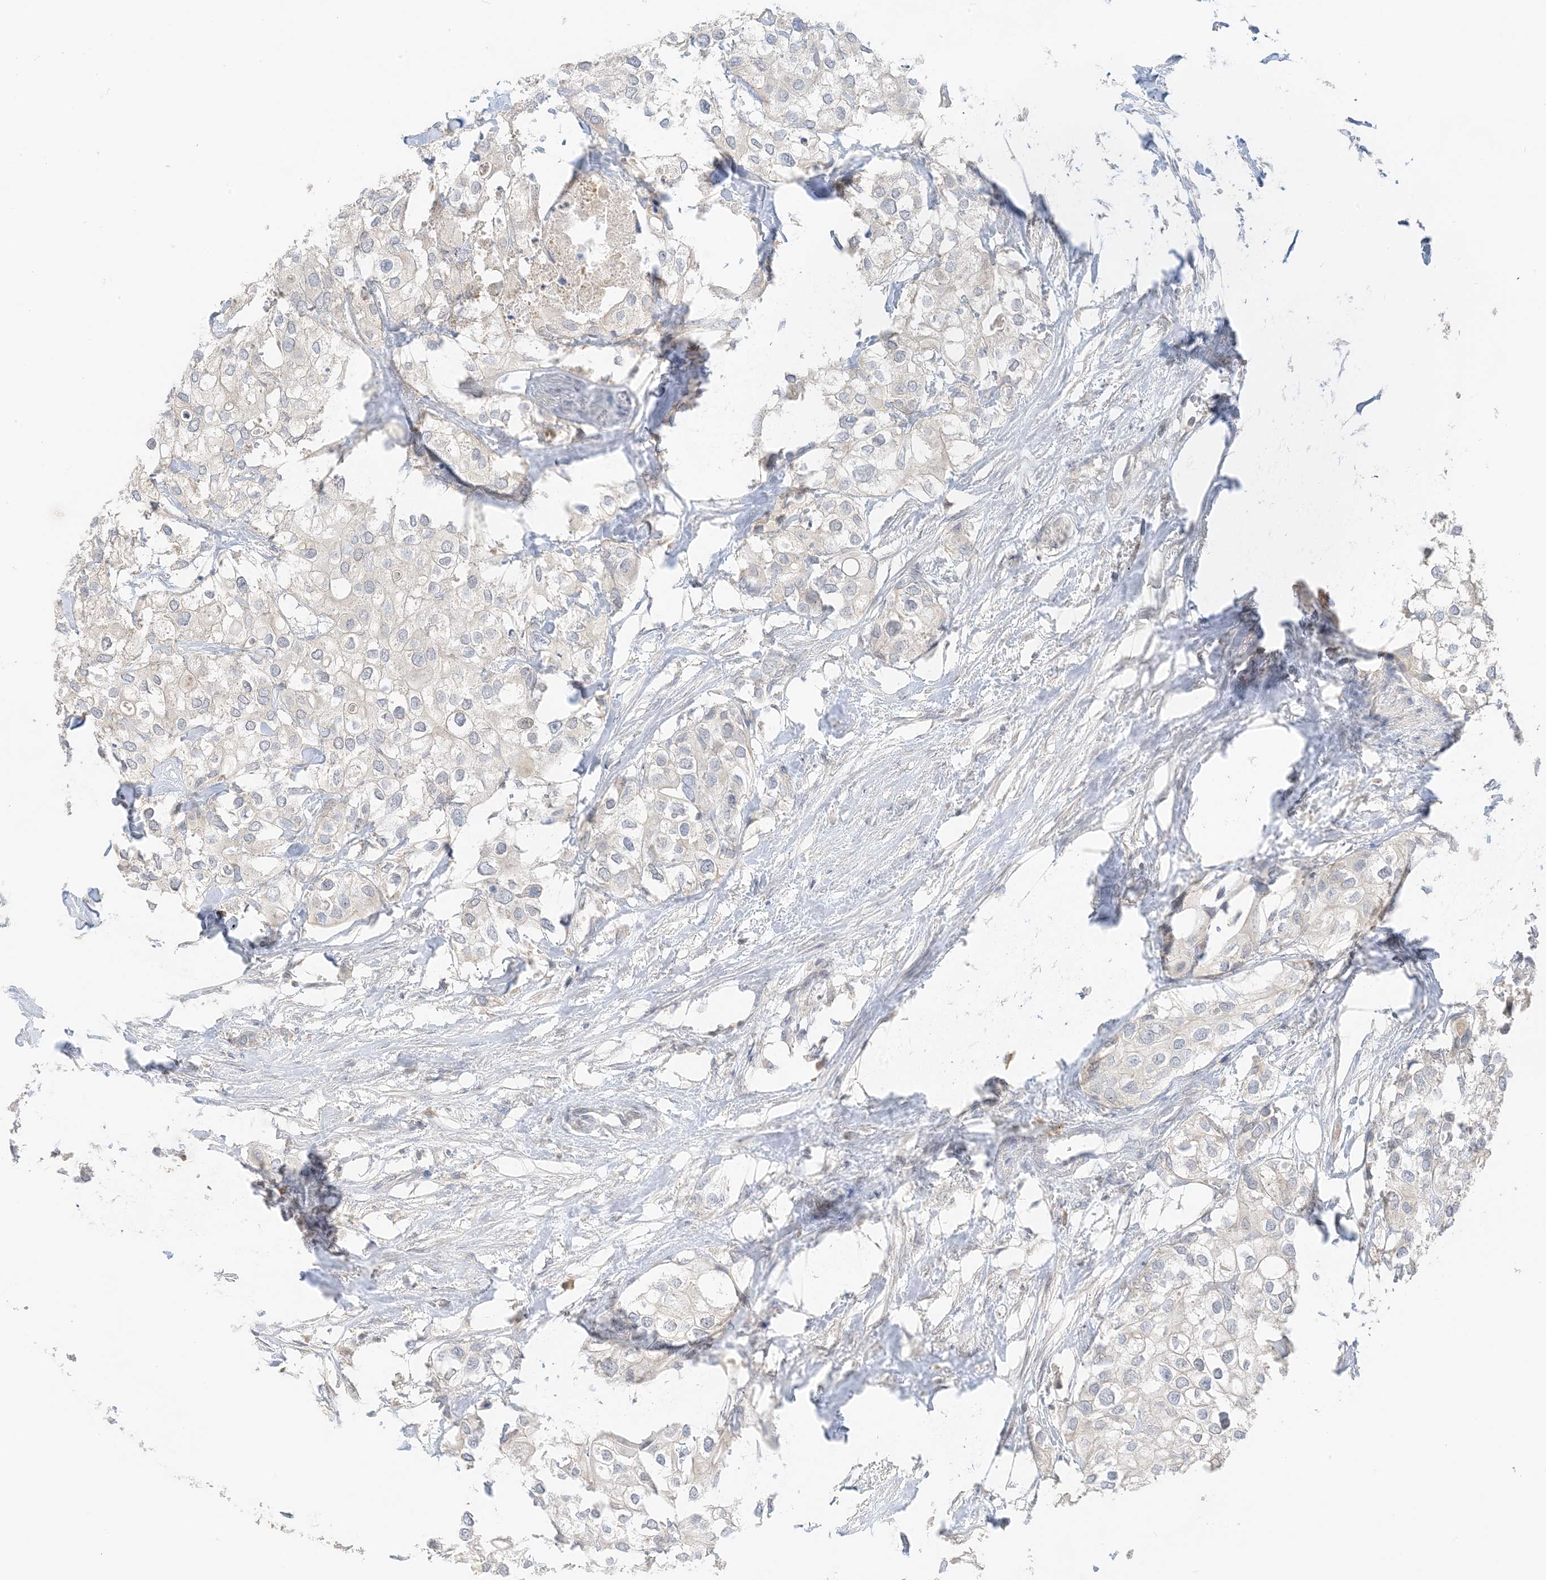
{"staining": {"intensity": "weak", "quantity": "<25%", "location": "nuclear"}, "tissue": "urothelial cancer", "cell_type": "Tumor cells", "image_type": "cancer", "snomed": [{"axis": "morphology", "description": "Urothelial carcinoma, High grade"}, {"axis": "topography", "description": "Urinary bladder"}], "caption": "Urothelial cancer was stained to show a protein in brown. There is no significant positivity in tumor cells.", "gene": "ETAA1", "patient": {"sex": "male", "age": 64}}